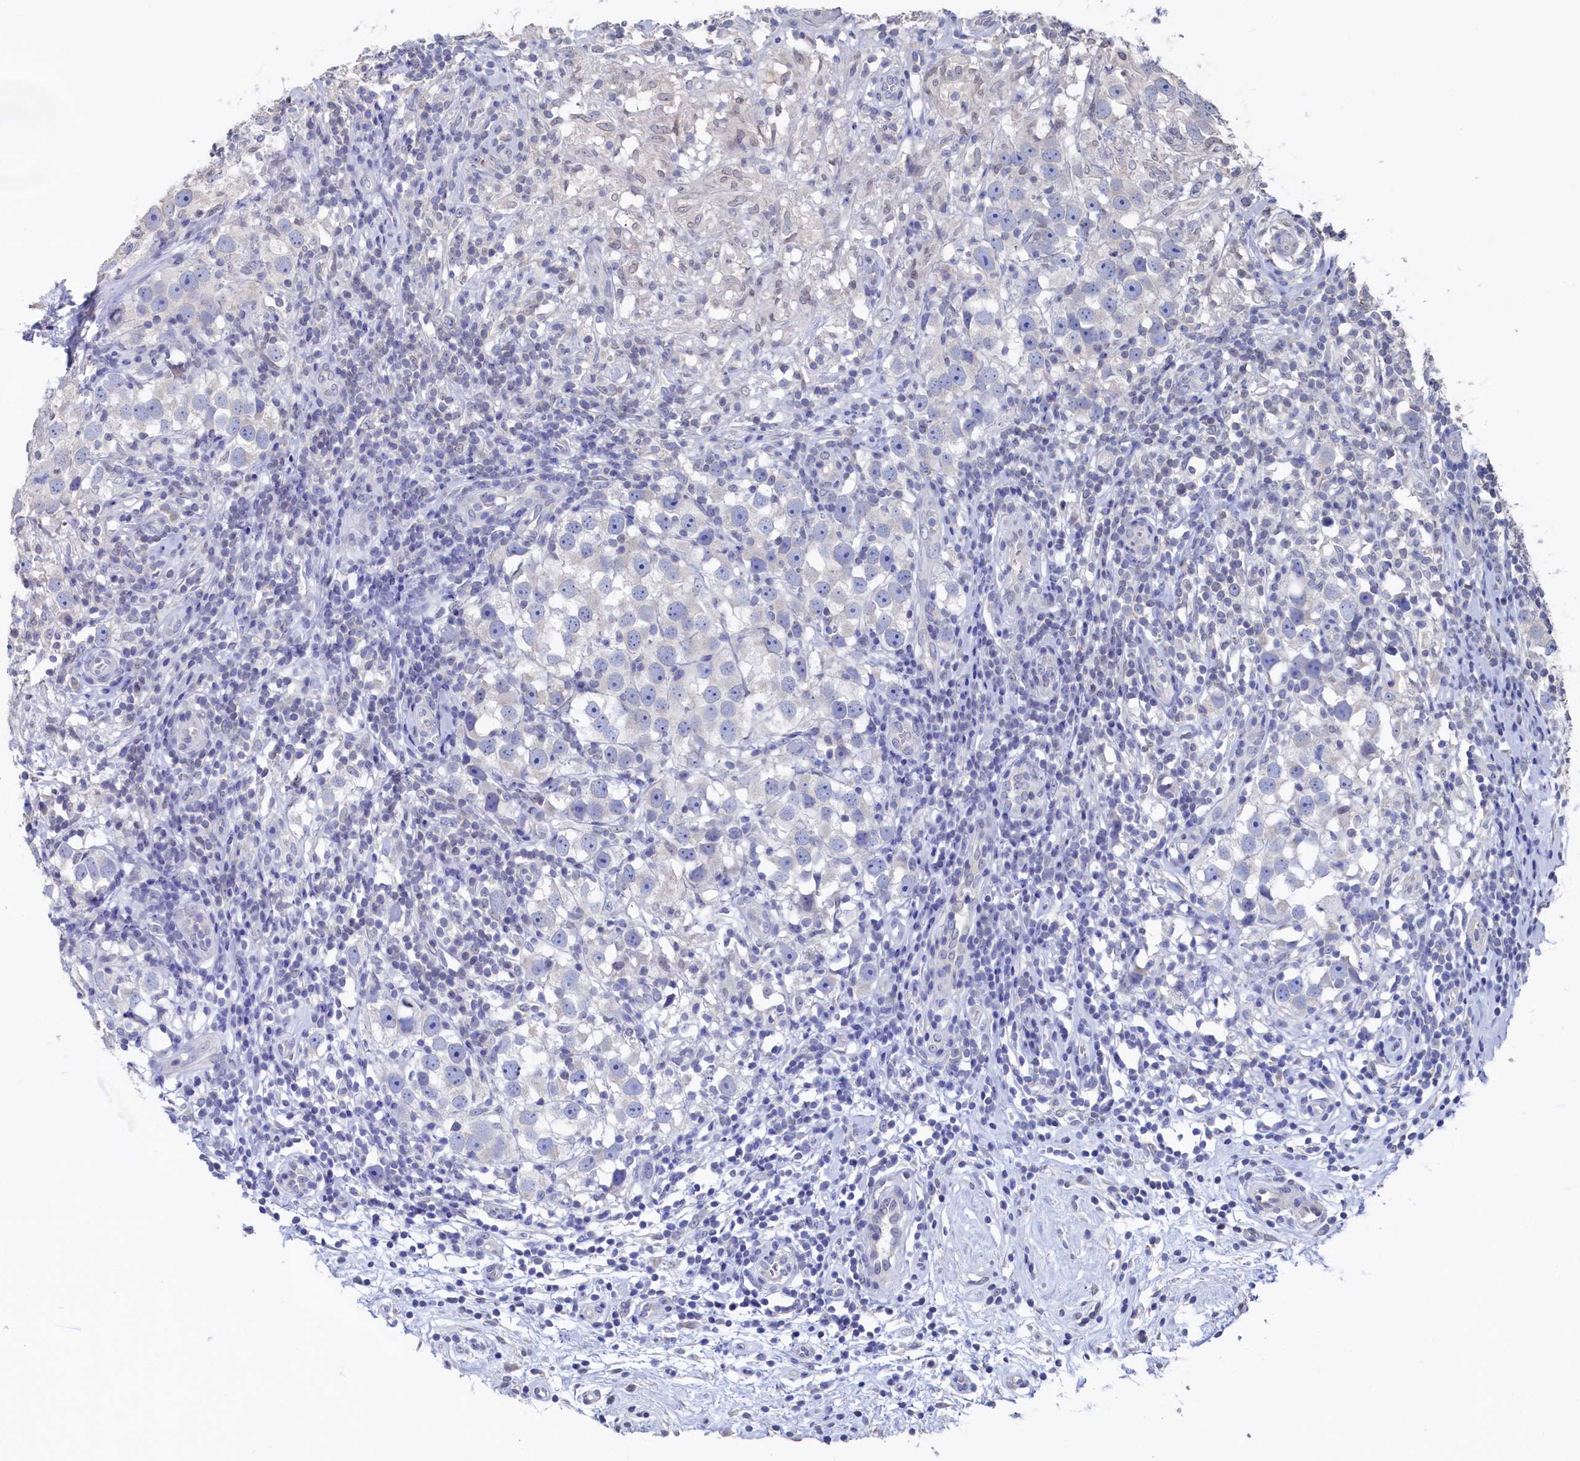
{"staining": {"intensity": "negative", "quantity": "none", "location": "none"}, "tissue": "testis cancer", "cell_type": "Tumor cells", "image_type": "cancer", "snomed": [{"axis": "morphology", "description": "Seminoma, NOS"}, {"axis": "topography", "description": "Testis"}], "caption": "Photomicrograph shows no significant protein staining in tumor cells of testis seminoma.", "gene": "C11orf54", "patient": {"sex": "male", "age": 49}}